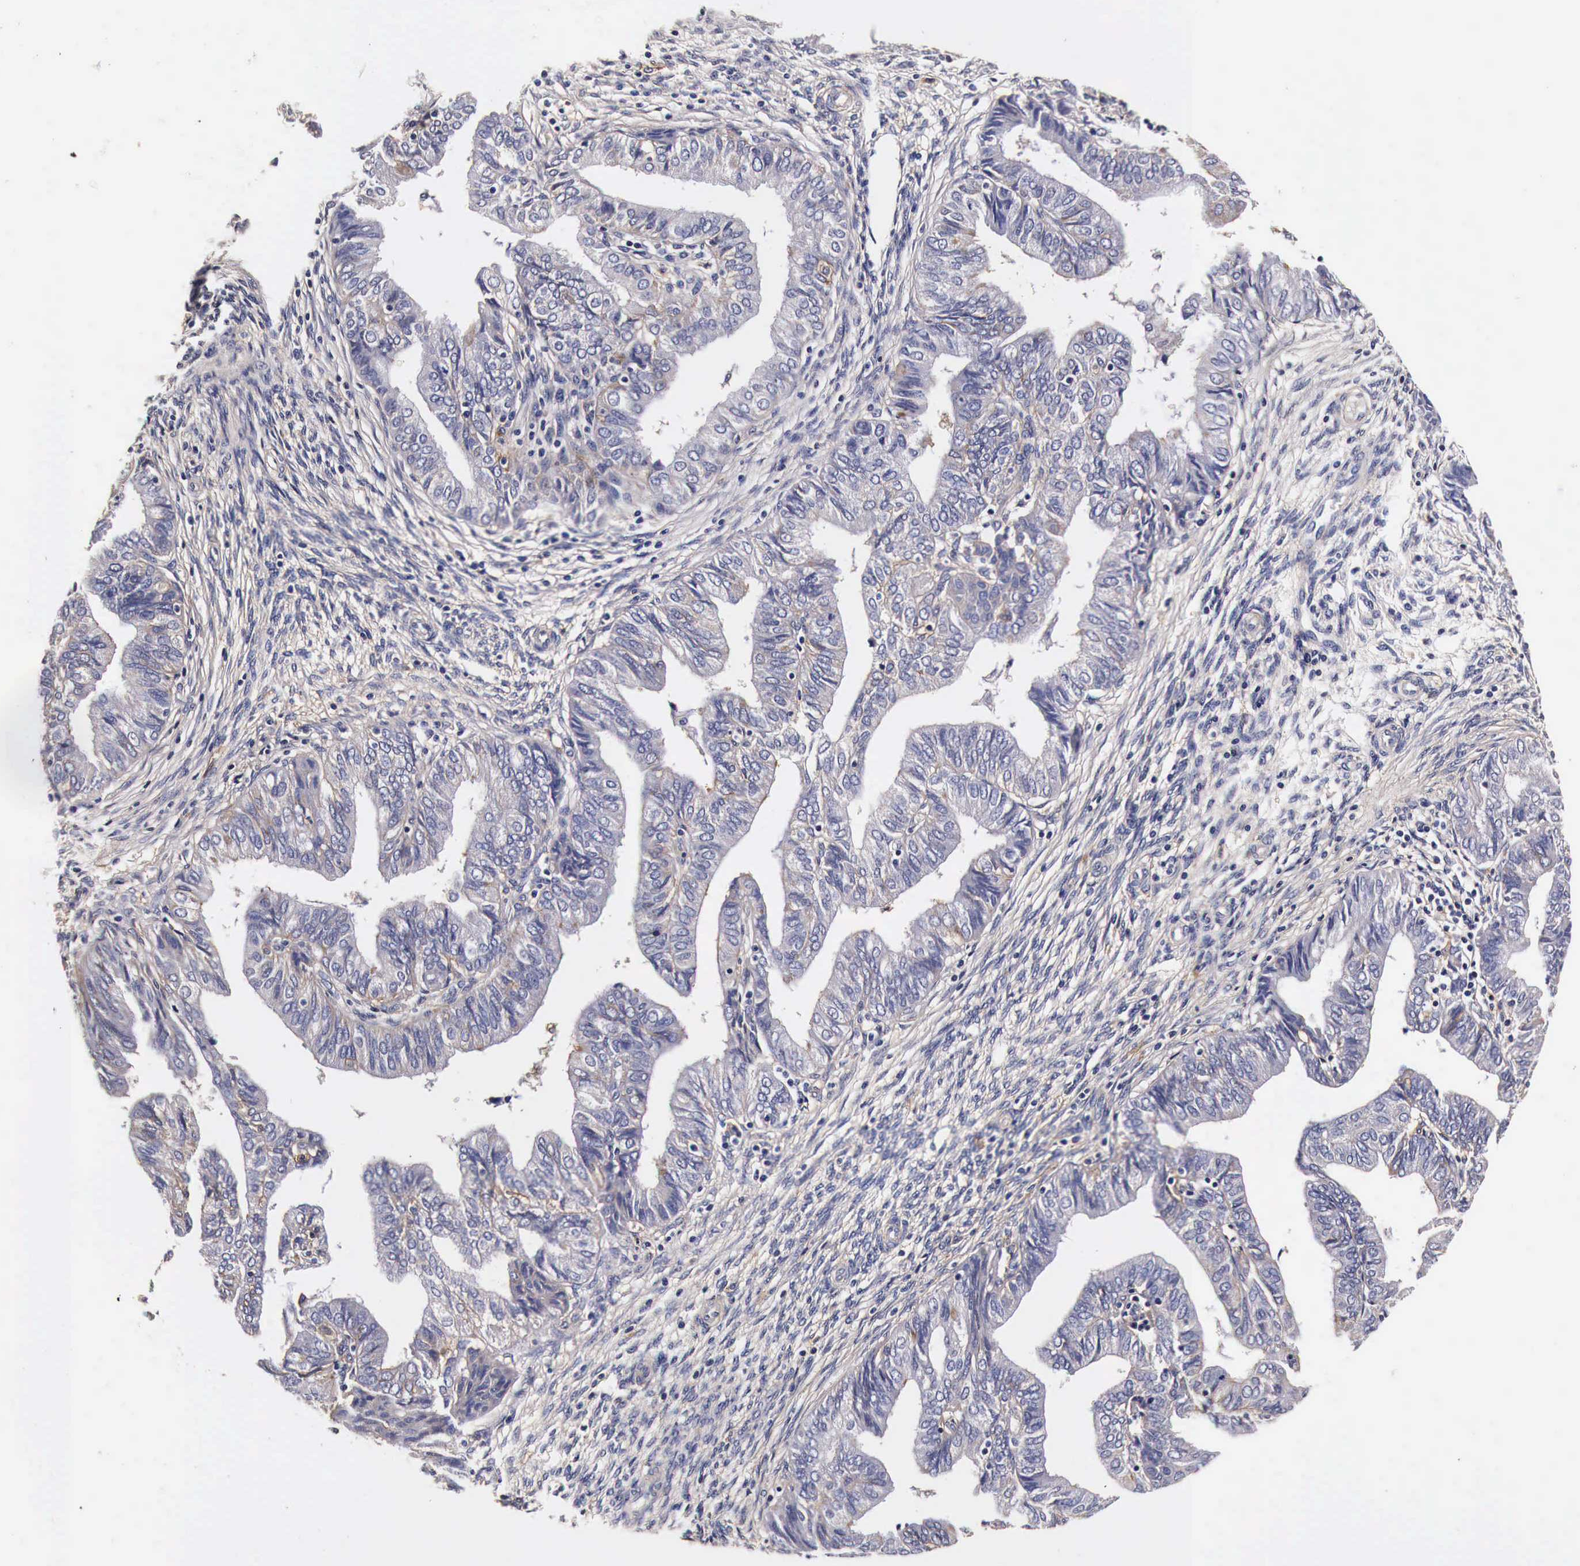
{"staining": {"intensity": "negative", "quantity": "none", "location": "none"}, "tissue": "endometrial cancer", "cell_type": "Tumor cells", "image_type": "cancer", "snomed": [{"axis": "morphology", "description": "Adenocarcinoma, NOS"}, {"axis": "topography", "description": "Endometrium"}], "caption": "The image demonstrates no staining of tumor cells in endometrial adenocarcinoma. (DAB immunohistochemistry (IHC), high magnification).", "gene": "RP2", "patient": {"sex": "female", "age": 51}}